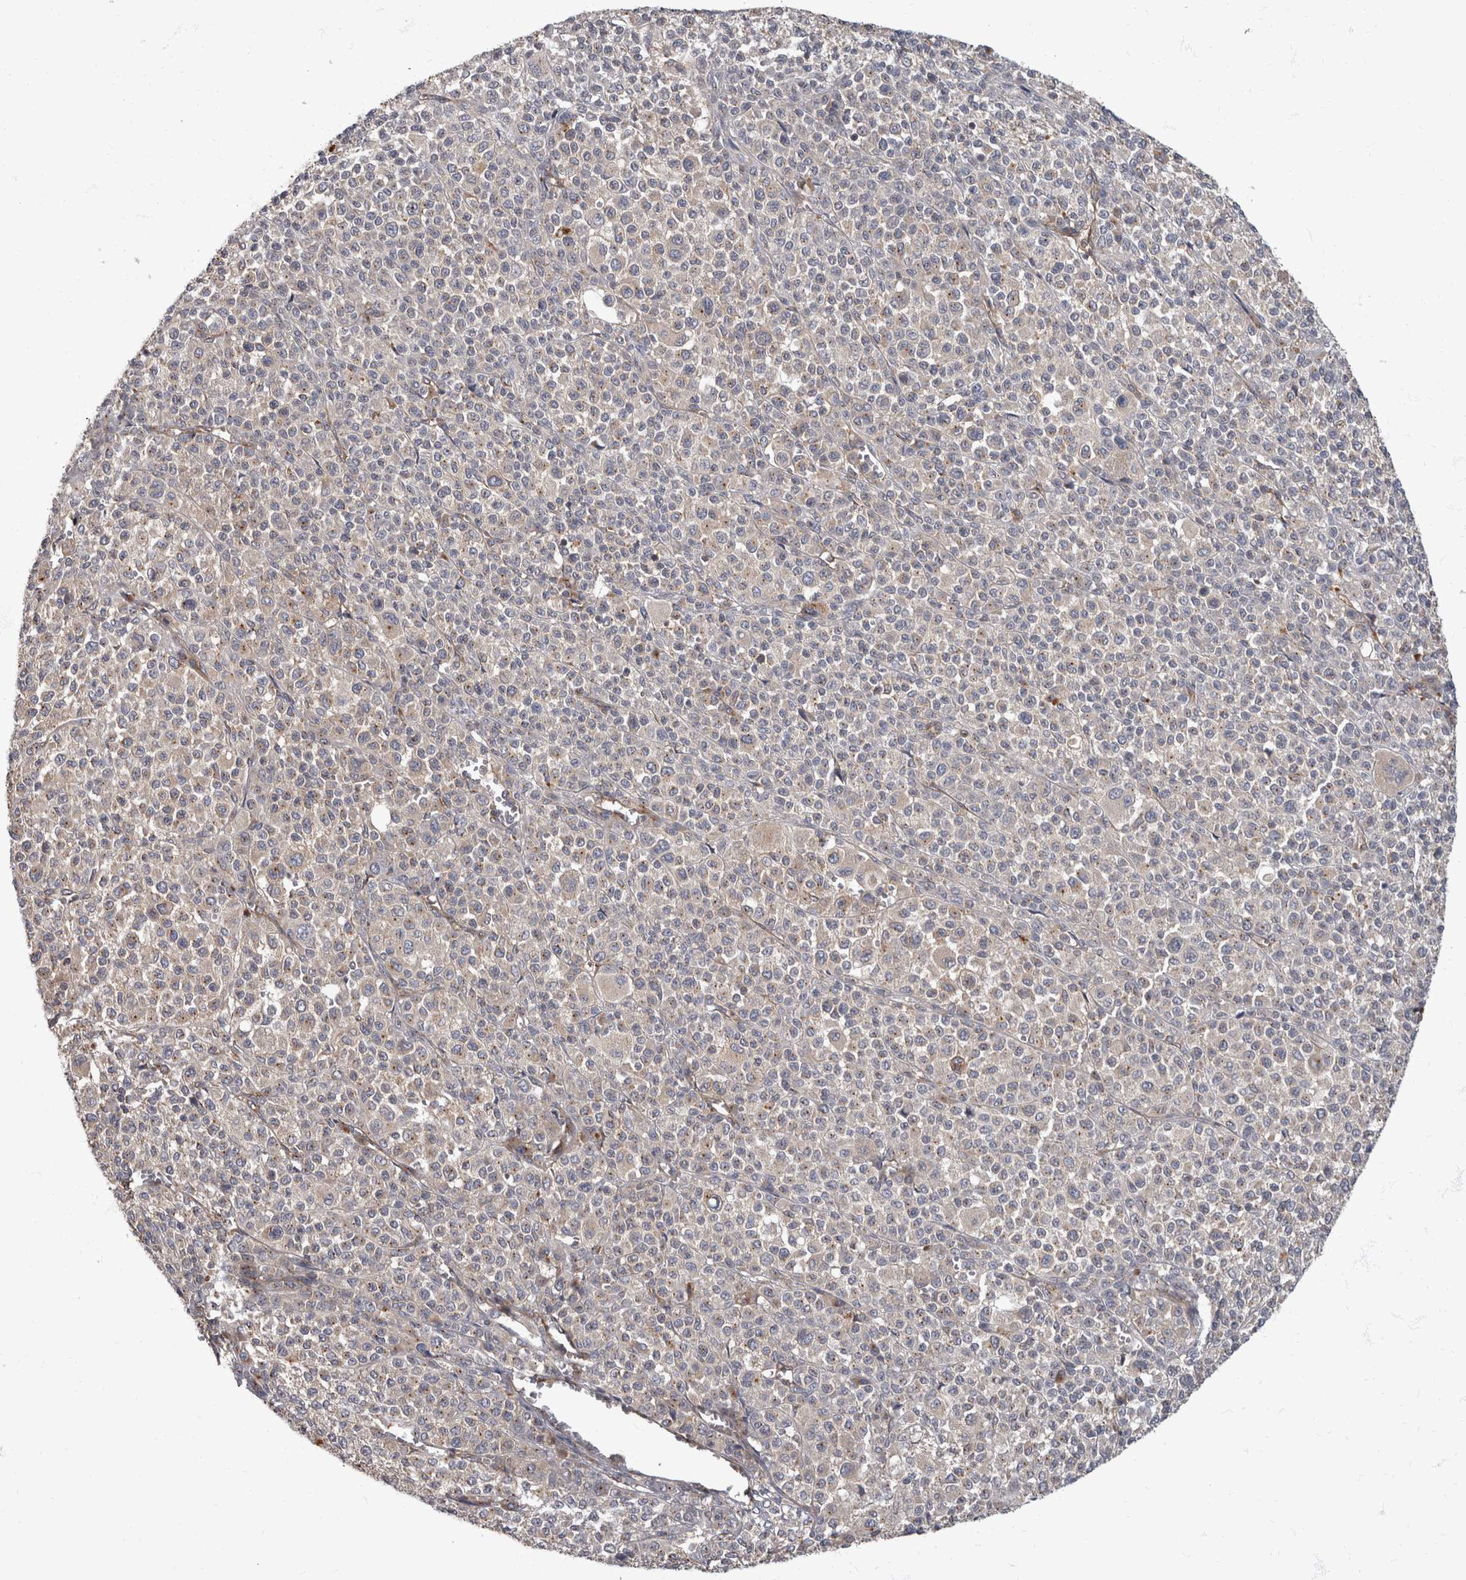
{"staining": {"intensity": "negative", "quantity": "none", "location": "none"}, "tissue": "melanoma", "cell_type": "Tumor cells", "image_type": "cancer", "snomed": [{"axis": "morphology", "description": "Malignant melanoma, Metastatic site"}, {"axis": "topography", "description": "Skin"}], "caption": "The image shows no staining of tumor cells in malignant melanoma (metastatic site).", "gene": "HOOK3", "patient": {"sex": "female", "age": 74}}